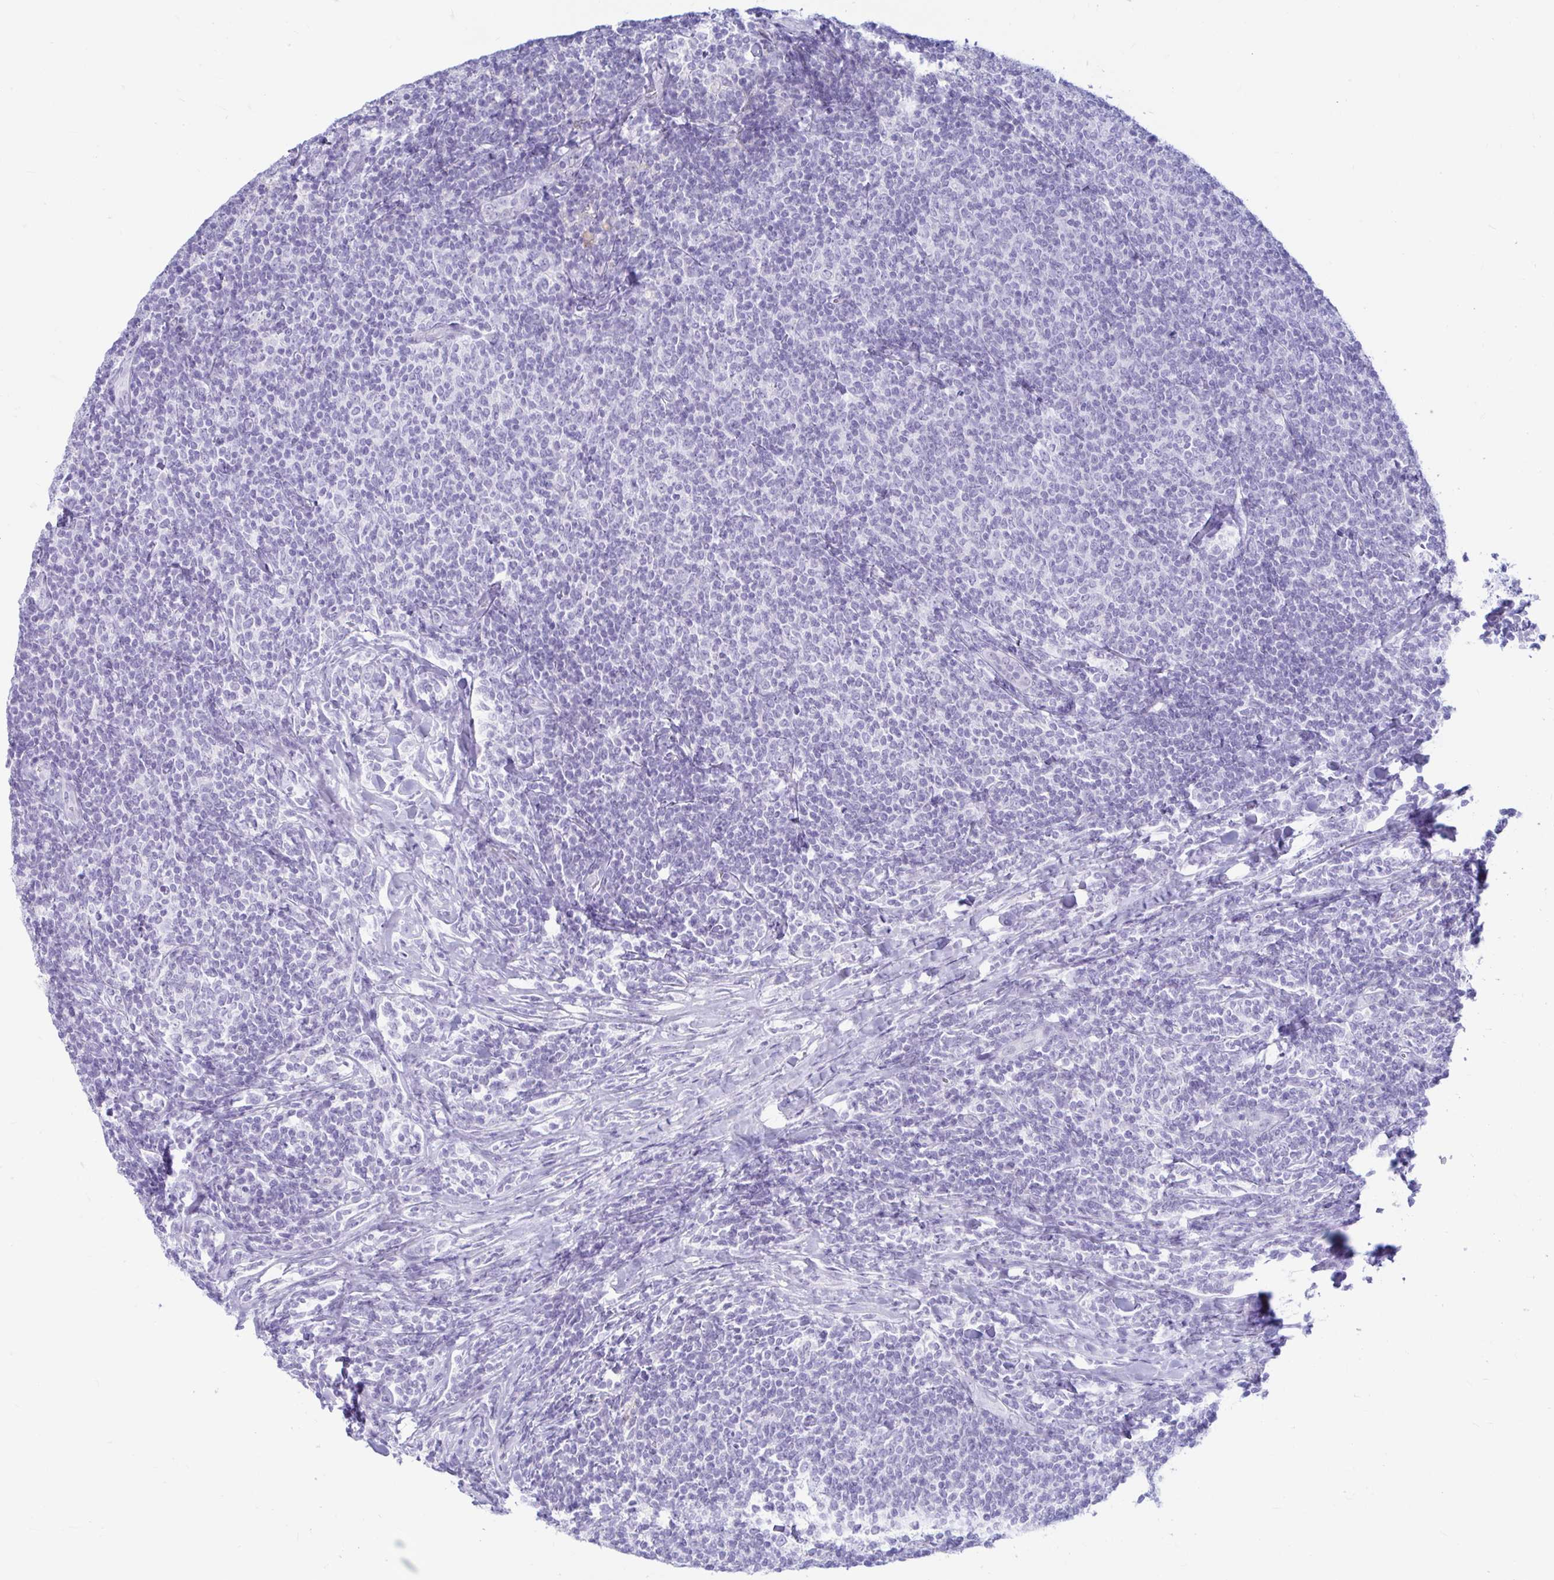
{"staining": {"intensity": "negative", "quantity": "none", "location": "none"}, "tissue": "lymphoma", "cell_type": "Tumor cells", "image_type": "cancer", "snomed": [{"axis": "morphology", "description": "Malignant lymphoma, non-Hodgkin's type, Low grade"}, {"axis": "topography", "description": "Lymph node"}], "caption": "Immunohistochemistry image of neoplastic tissue: low-grade malignant lymphoma, non-Hodgkin's type stained with DAB reveals no significant protein staining in tumor cells. (DAB (3,3'-diaminobenzidine) immunohistochemistry, high magnification).", "gene": "ERICH6", "patient": {"sex": "male", "age": 52}}